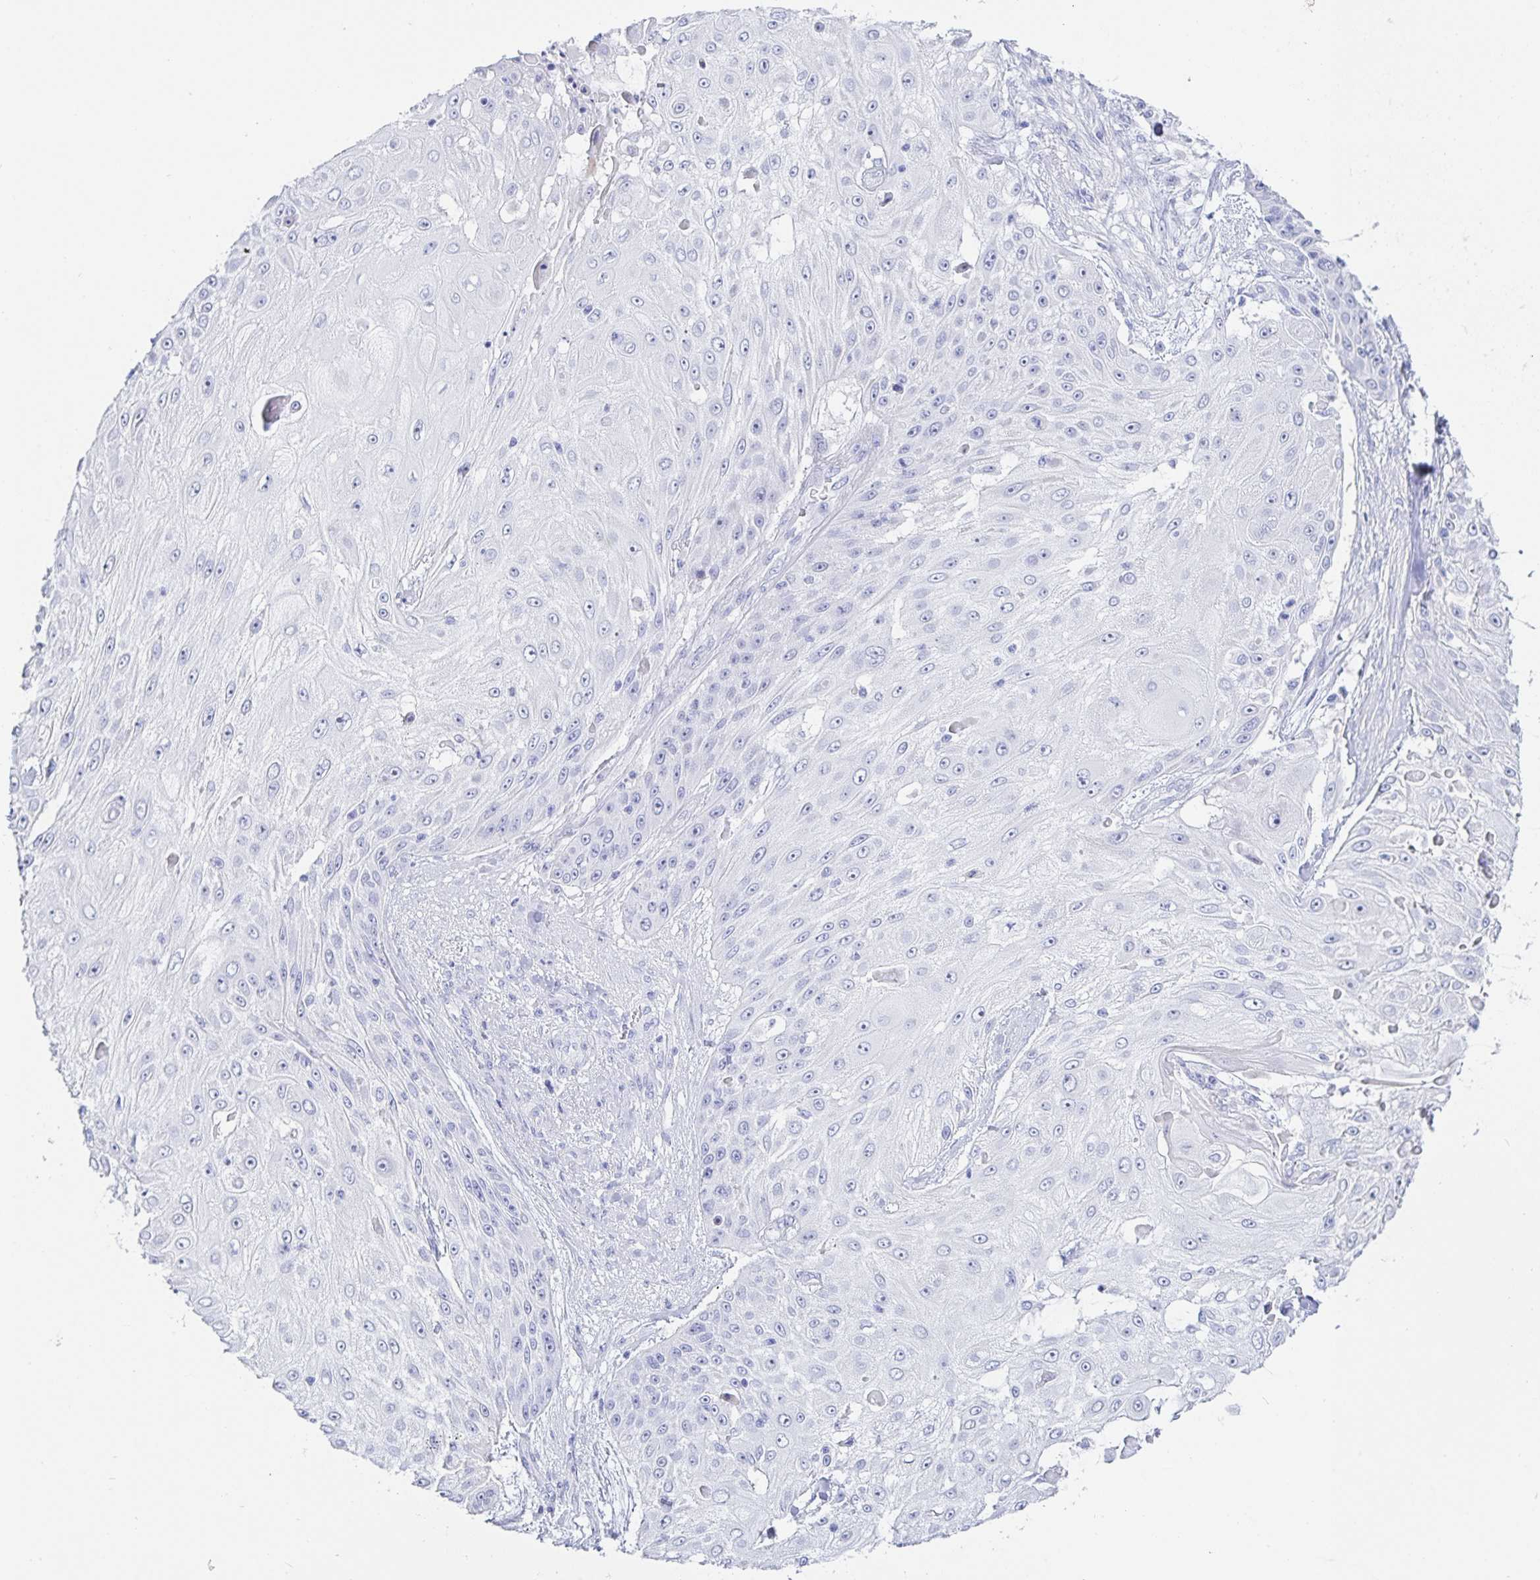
{"staining": {"intensity": "negative", "quantity": "none", "location": "none"}, "tissue": "skin cancer", "cell_type": "Tumor cells", "image_type": "cancer", "snomed": [{"axis": "morphology", "description": "Squamous cell carcinoma, NOS"}, {"axis": "topography", "description": "Skin"}], "caption": "The IHC image has no significant expression in tumor cells of skin cancer (squamous cell carcinoma) tissue.", "gene": "KCNH6", "patient": {"sex": "female", "age": 86}}